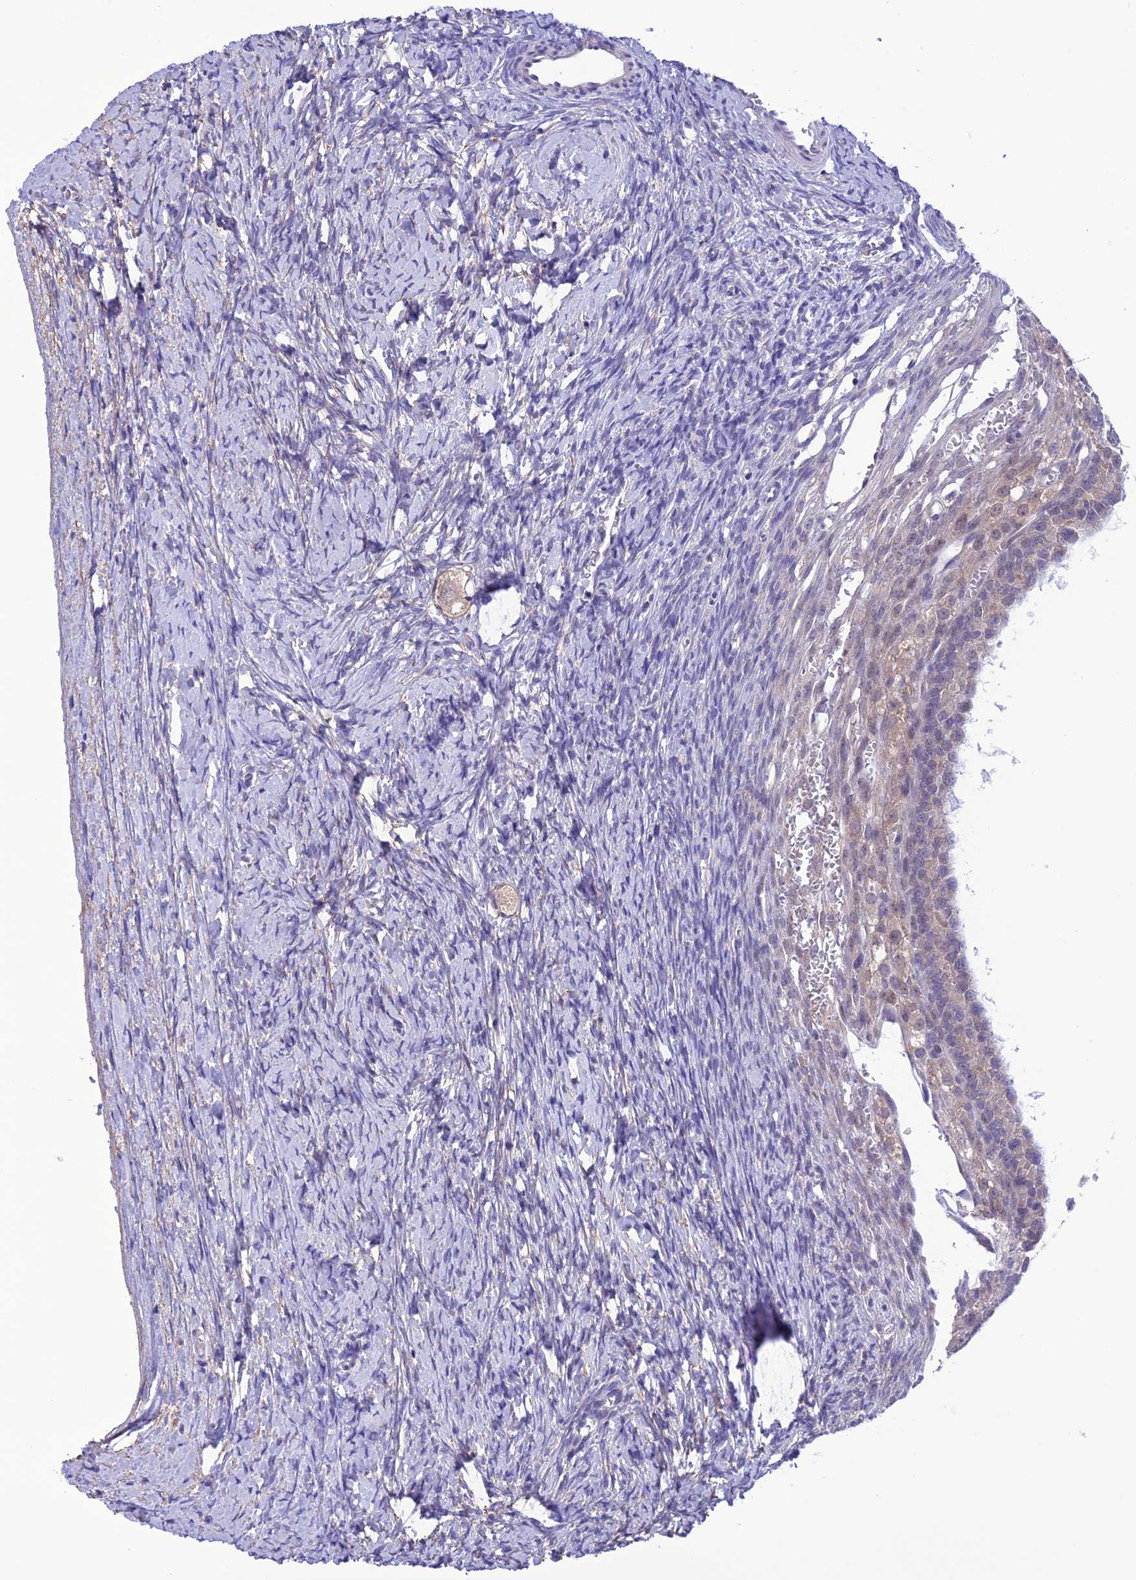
{"staining": {"intensity": "moderate", "quantity": ">75%", "location": "cytoplasmic/membranous"}, "tissue": "ovary", "cell_type": "Follicle cells", "image_type": "normal", "snomed": [{"axis": "morphology", "description": "Normal tissue, NOS"}, {"axis": "morphology", "description": "Developmental malformation"}, {"axis": "topography", "description": "Ovary"}], "caption": "This micrograph shows immunohistochemistry staining of benign human ovary, with medium moderate cytoplasmic/membranous positivity in approximately >75% of follicle cells.", "gene": "RNF126", "patient": {"sex": "female", "age": 39}}